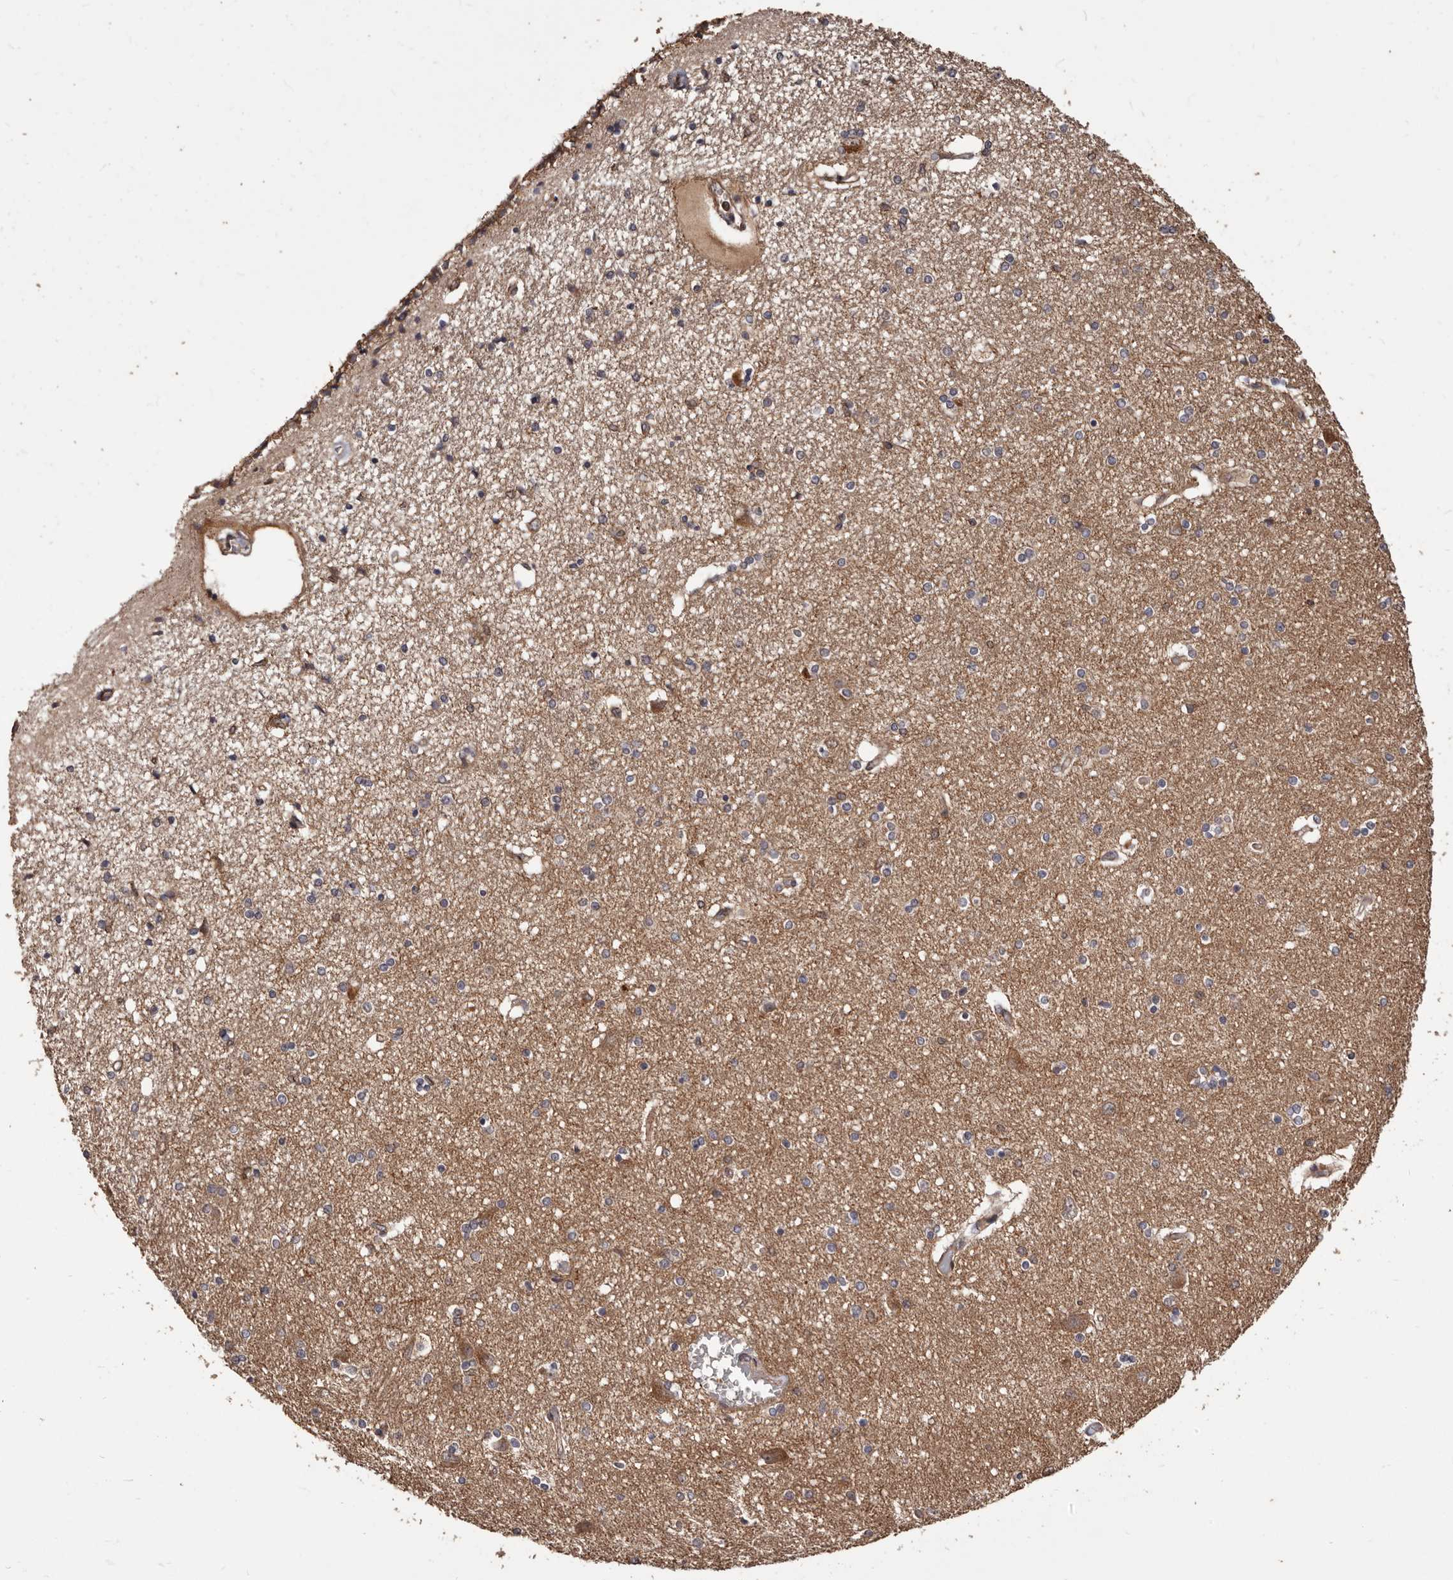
{"staining": {"intensity": "moderate", "quantity": "<25%", "location": "cytoplasmic/membranous"}, "tissue": "hippocampus", "cell_type": "Glial cells", "image_type": "normal", "snomed": [{"axis": "morphology", "description": "Normal tissue, NOS"}, {"axis": "topography", "description": "Hippocampus"}], "caption": "Approximately <25% of glial cells in benign hippocampus display moderate cytoplasmic/membranous protein expression as visualized by brown immunohistochemical staining.", "gene": "ZCCHC7", "patient": {"sex": "female", "age": 54}}